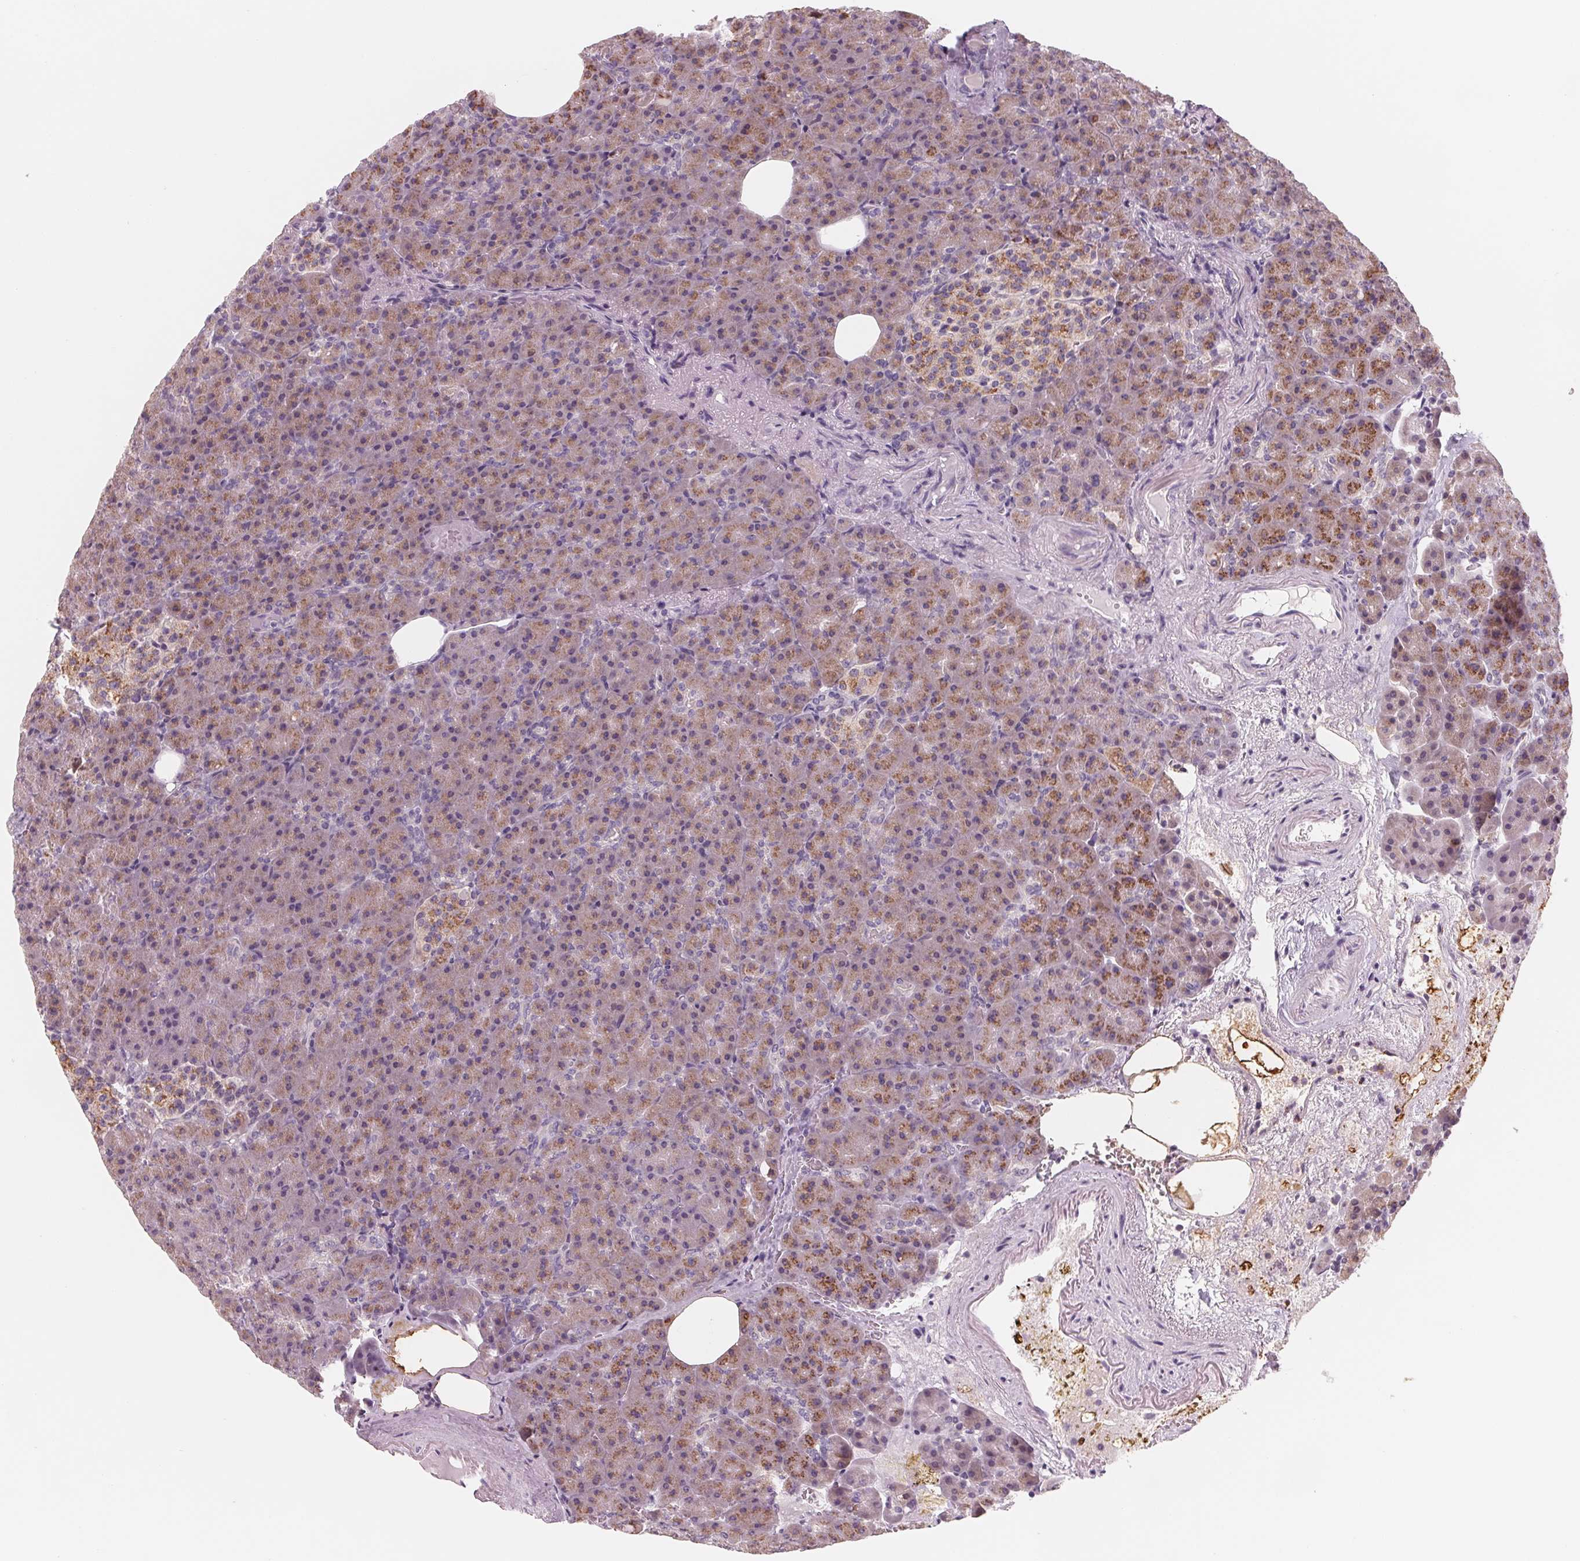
{"staining": {"intensity": "moderate", "quantity": "25%-75%", "location": "cytoplasmic/membranous"}, "tissue": "pancreas", "cell_type": "Exocrine glandular cells", "image_type": "normal", "snomed": [{"axis": "morphology", "description": "Normal tissue, NOS"}, {"axis": "topography", "description": "Pancreas"}], "caption": "DAB immunohistochemical staining of benign human pancreas shows moderate cytoplasmic/membranous protein staining in about 25%-75% of exocrine glandular cells. (IHC, brightfield microscopy, high magnification).", "gene": "IL9R", "patient": {"sex": "female", "age": 74}}